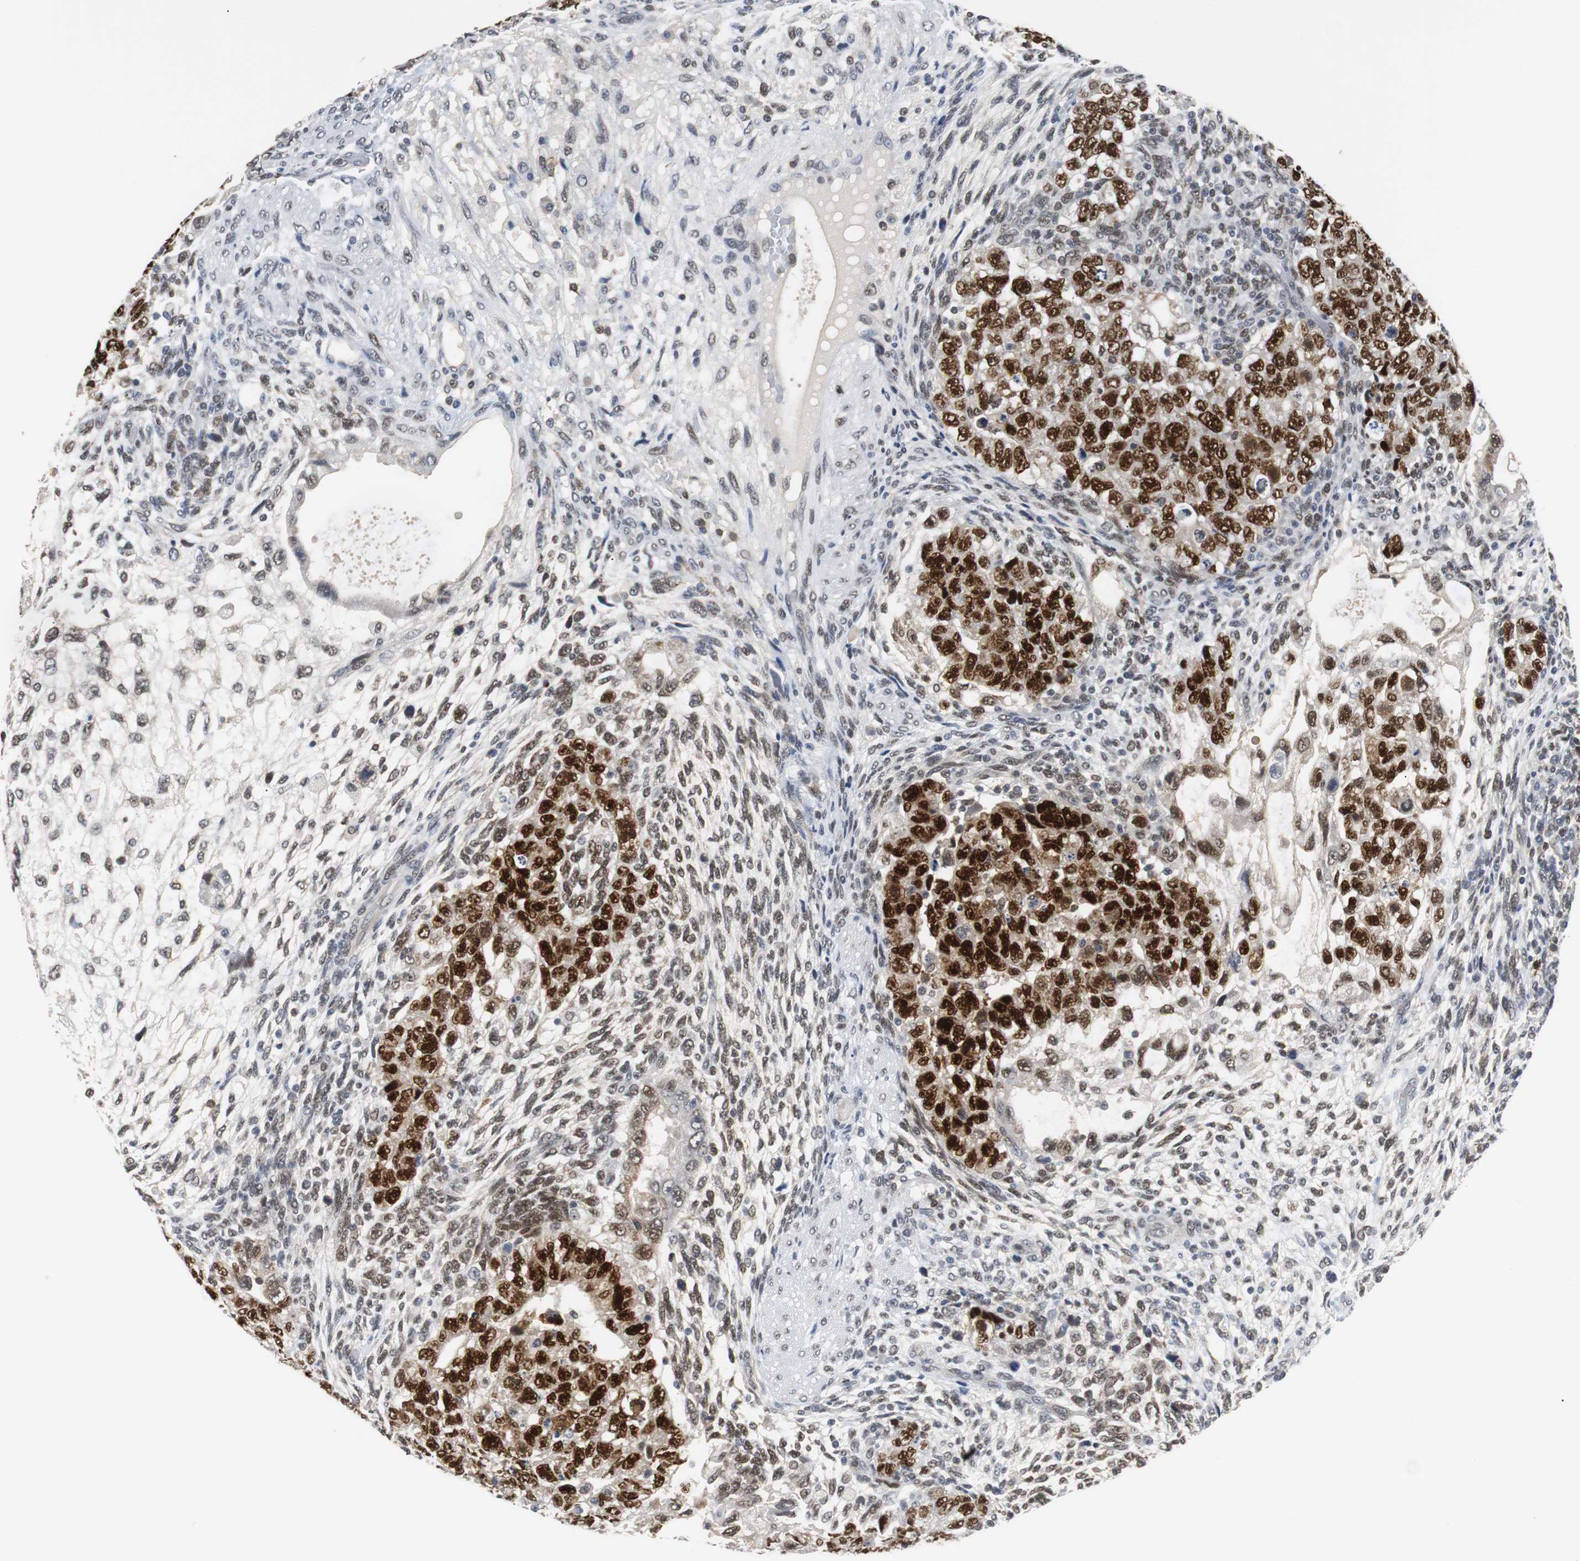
{"staining": {"intensity": "strong", "quantity": ">75%", "location": "nuclear"}, "tissue": "testis cancer", "cell_type": "Tumor cells", "image_type": "cancer", "snomed": [{"axis": "morphology", "description": "Normal tissue, NOS"}, {"axis": "morphology", "description": "Carcinoma, Embryonal, NOS"}, {"axis": "topography", "description": "Testis"}], "caption": "Immunohistochemical staining of human testis embryonal carcinoma reveals high levels of strong nuclear positivity in about >75% of tumor cells.", "gene": "SIRT1", "patient": {"sex": "male", "age": 36}}